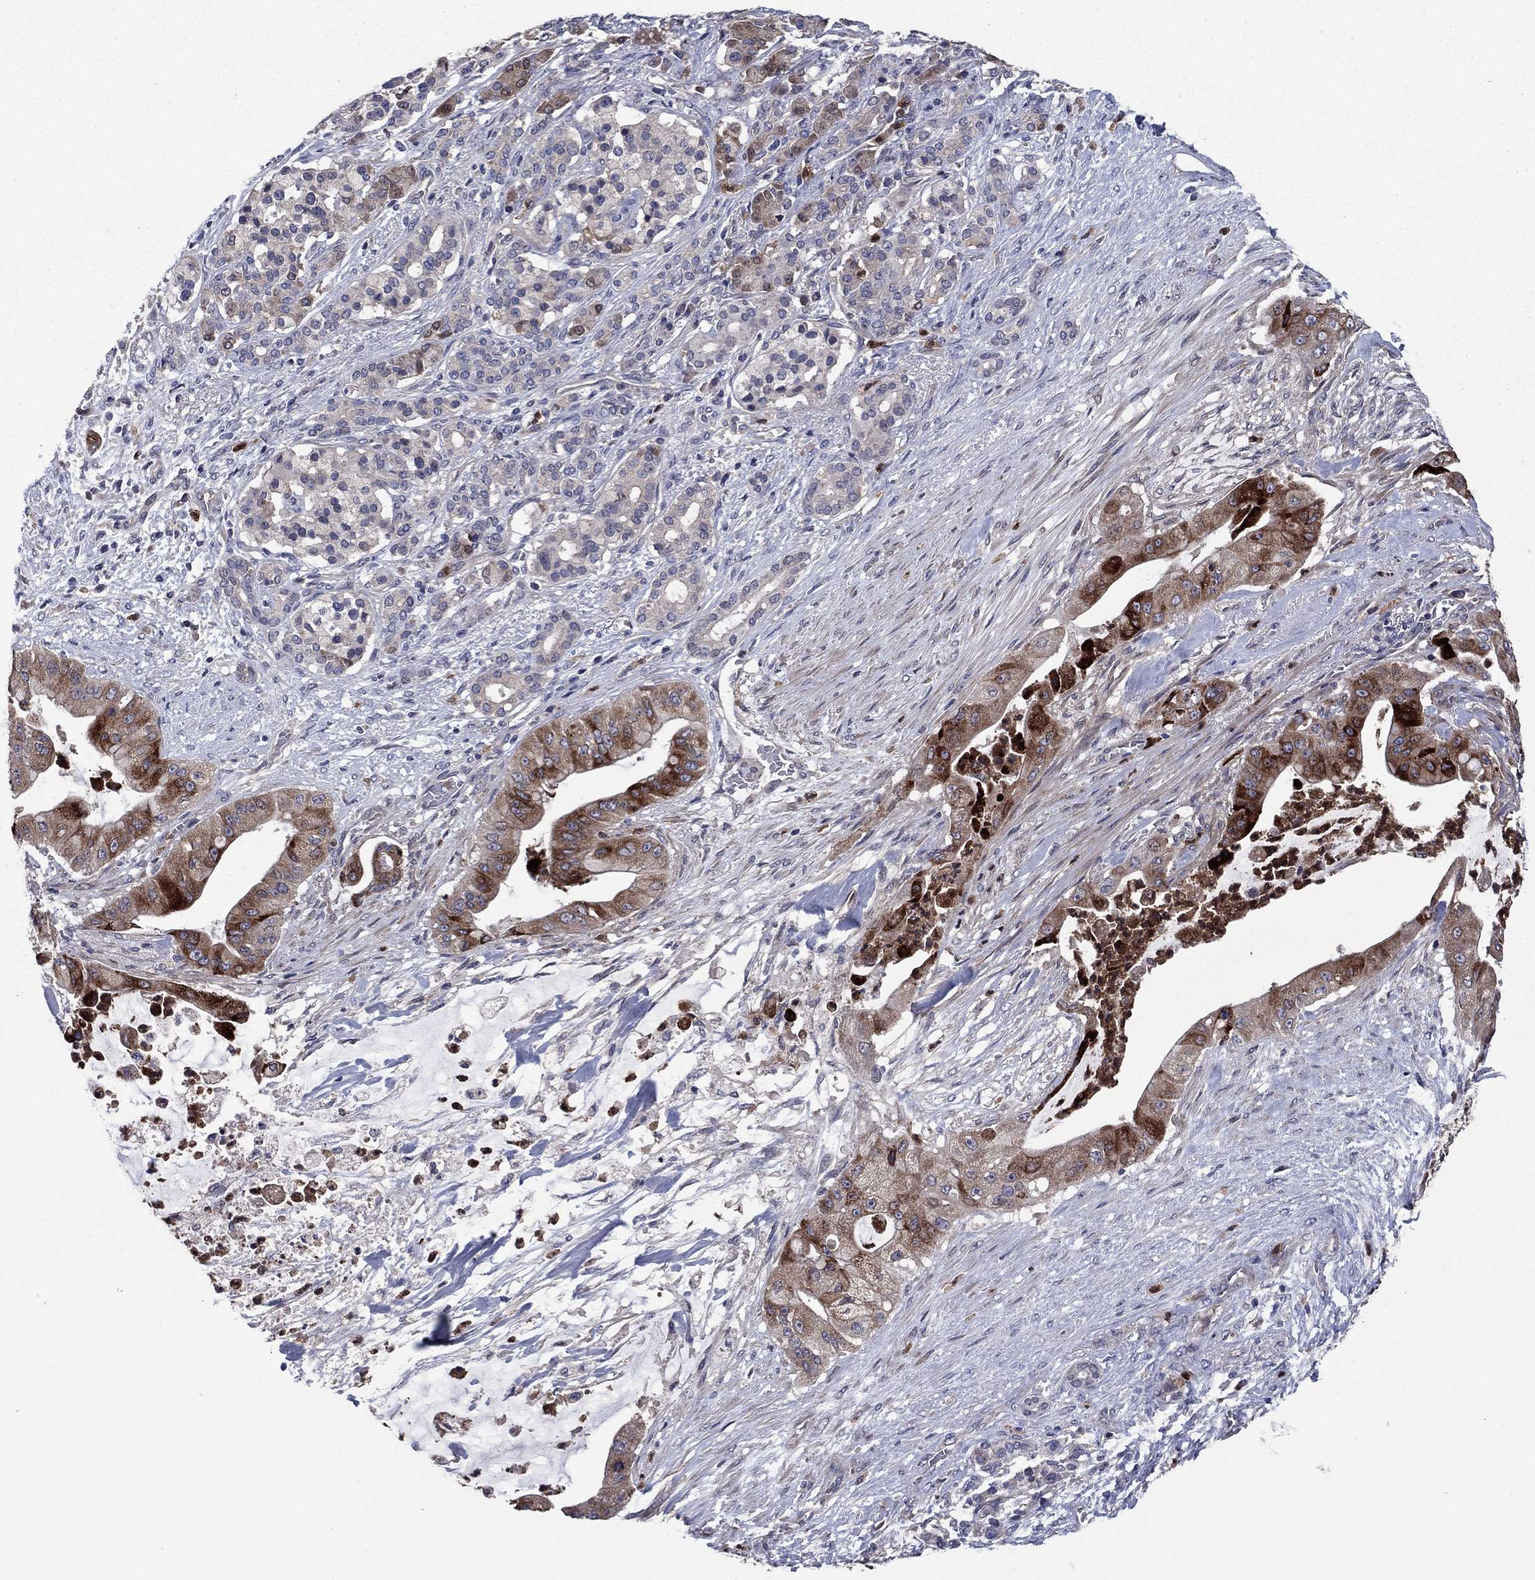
{"staining": {"intensity": "strong", "quantity": "25%-75%", "location": "cytoplasmic/membranous"}, "tissue": "pancreatic cancer", "cell_type": "Tumor cells", "image_type": "cancer", "snomed": [{"axis": "morphology", "description": "Normal tissue, NOS"}, {"axis": "morphology", "description": "Inflammation, NOS"}, {"axis": "morphology", "description": "Adenocarcinoma, NOS"}, {"axis": "topography", "description": "Pancreas"}], "caption": "Protein expression analysis of pancreatic adenocarcinoma reveals strong cytoplasmic/membranous staining in about 25%-75% of tumor cells.", "gene": "MSRB1", "patient": {"sex": "male", "age": 57}}